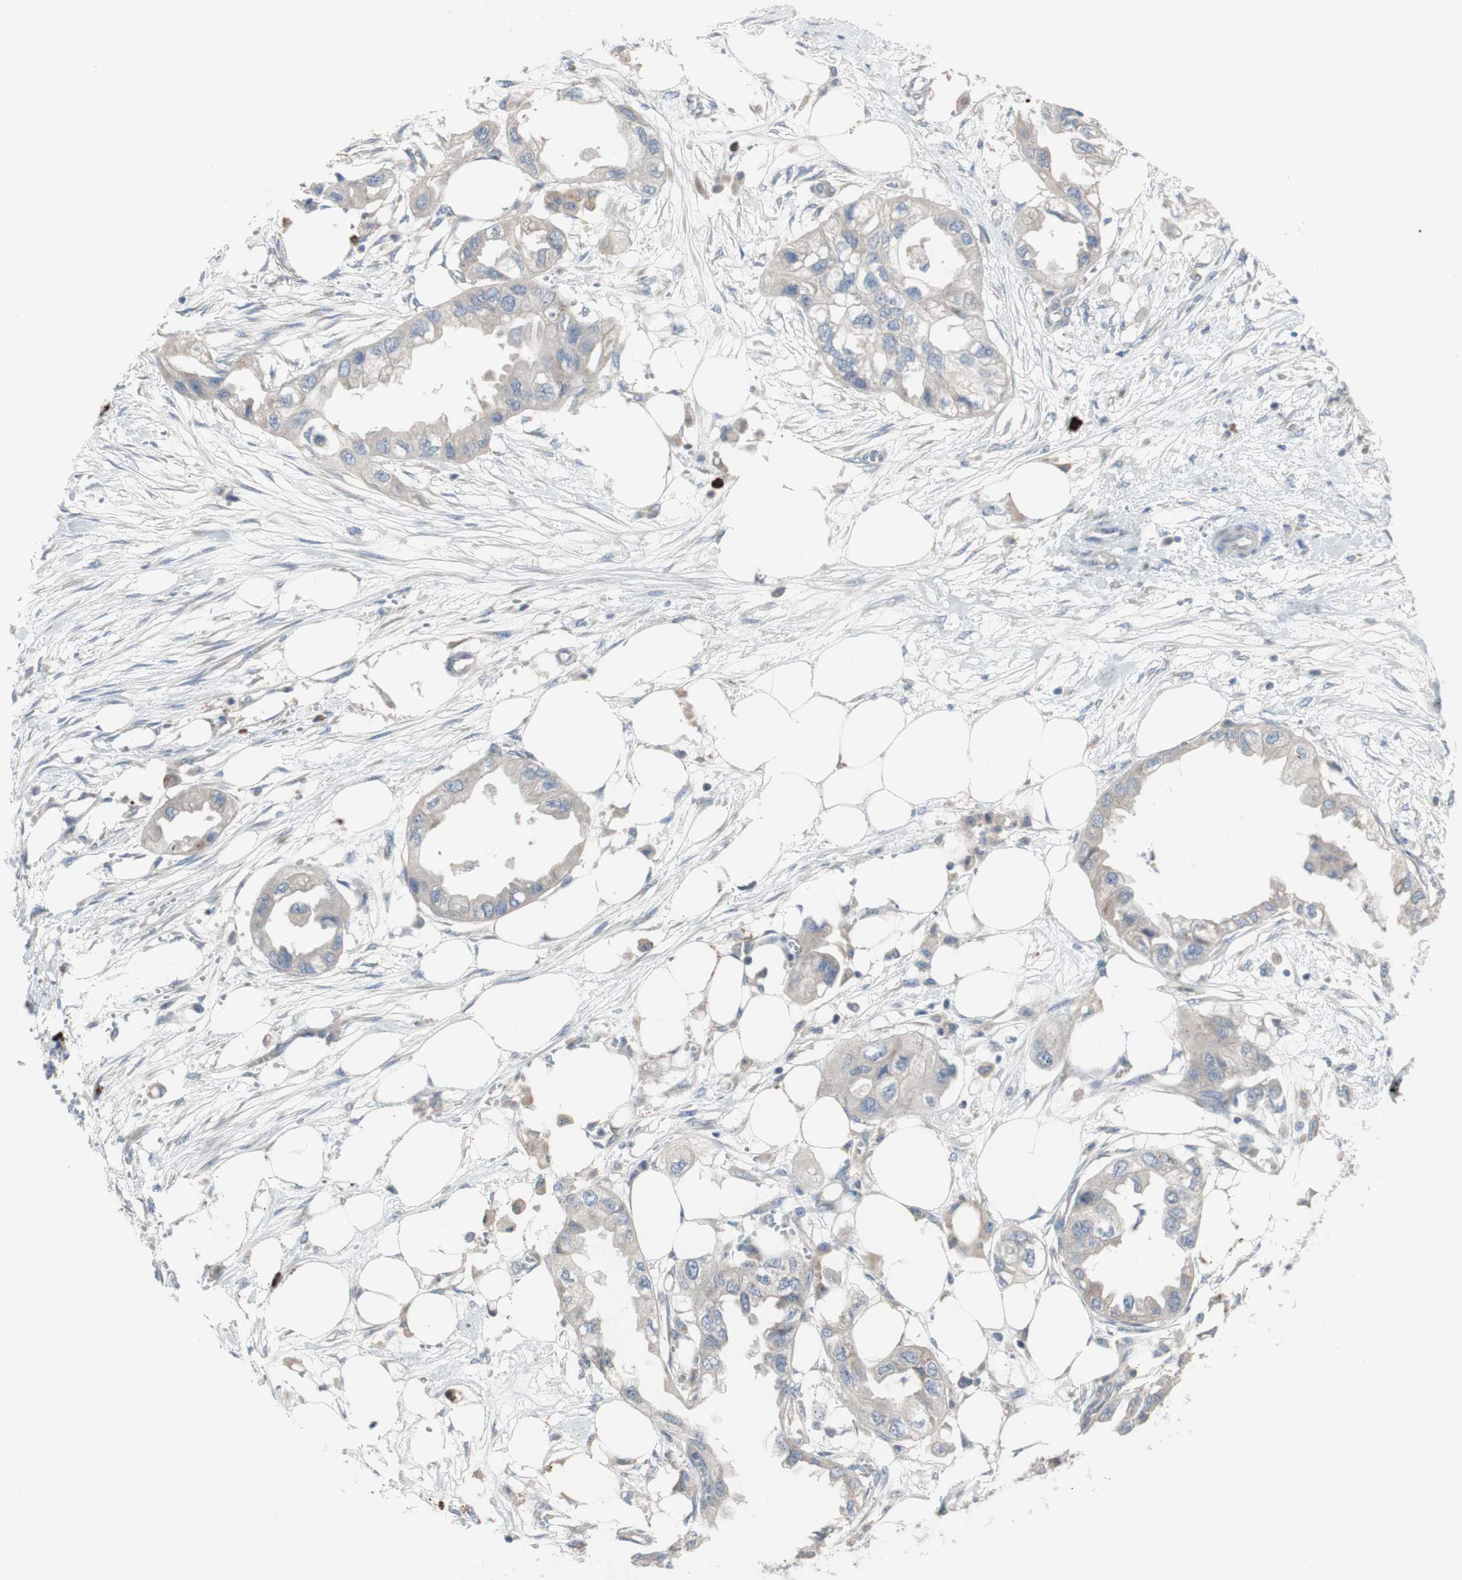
{"staining": {"intensity": "weak", "quantity": "25%-75%", "location": "cytoplasmic/membranous"}, "tissue": "endometrial cancer", "cell_type": "Tumor cells", "image_type": "cancer", "snomed": [{"axis": "morphology", "description": "Adenocarcinoma, NOS"}, {"axis": "topography", "description": "Endometrium"}], "caption": "IHC (DAB (3,3'-diaminobenzidine)) staining of human endometrial adenocarcinoma demonstrates weak cytoplasmic/membranous protein expression in approximately 25%-75% of tumor cells. The staining was performed using DAB to visualize the protein expression in brown, while the nuclei were stained in blue with hematoxylin (Magnification: 20x).", "gene": "TTC14", "patient": {"sex": "female", "age": 67}}